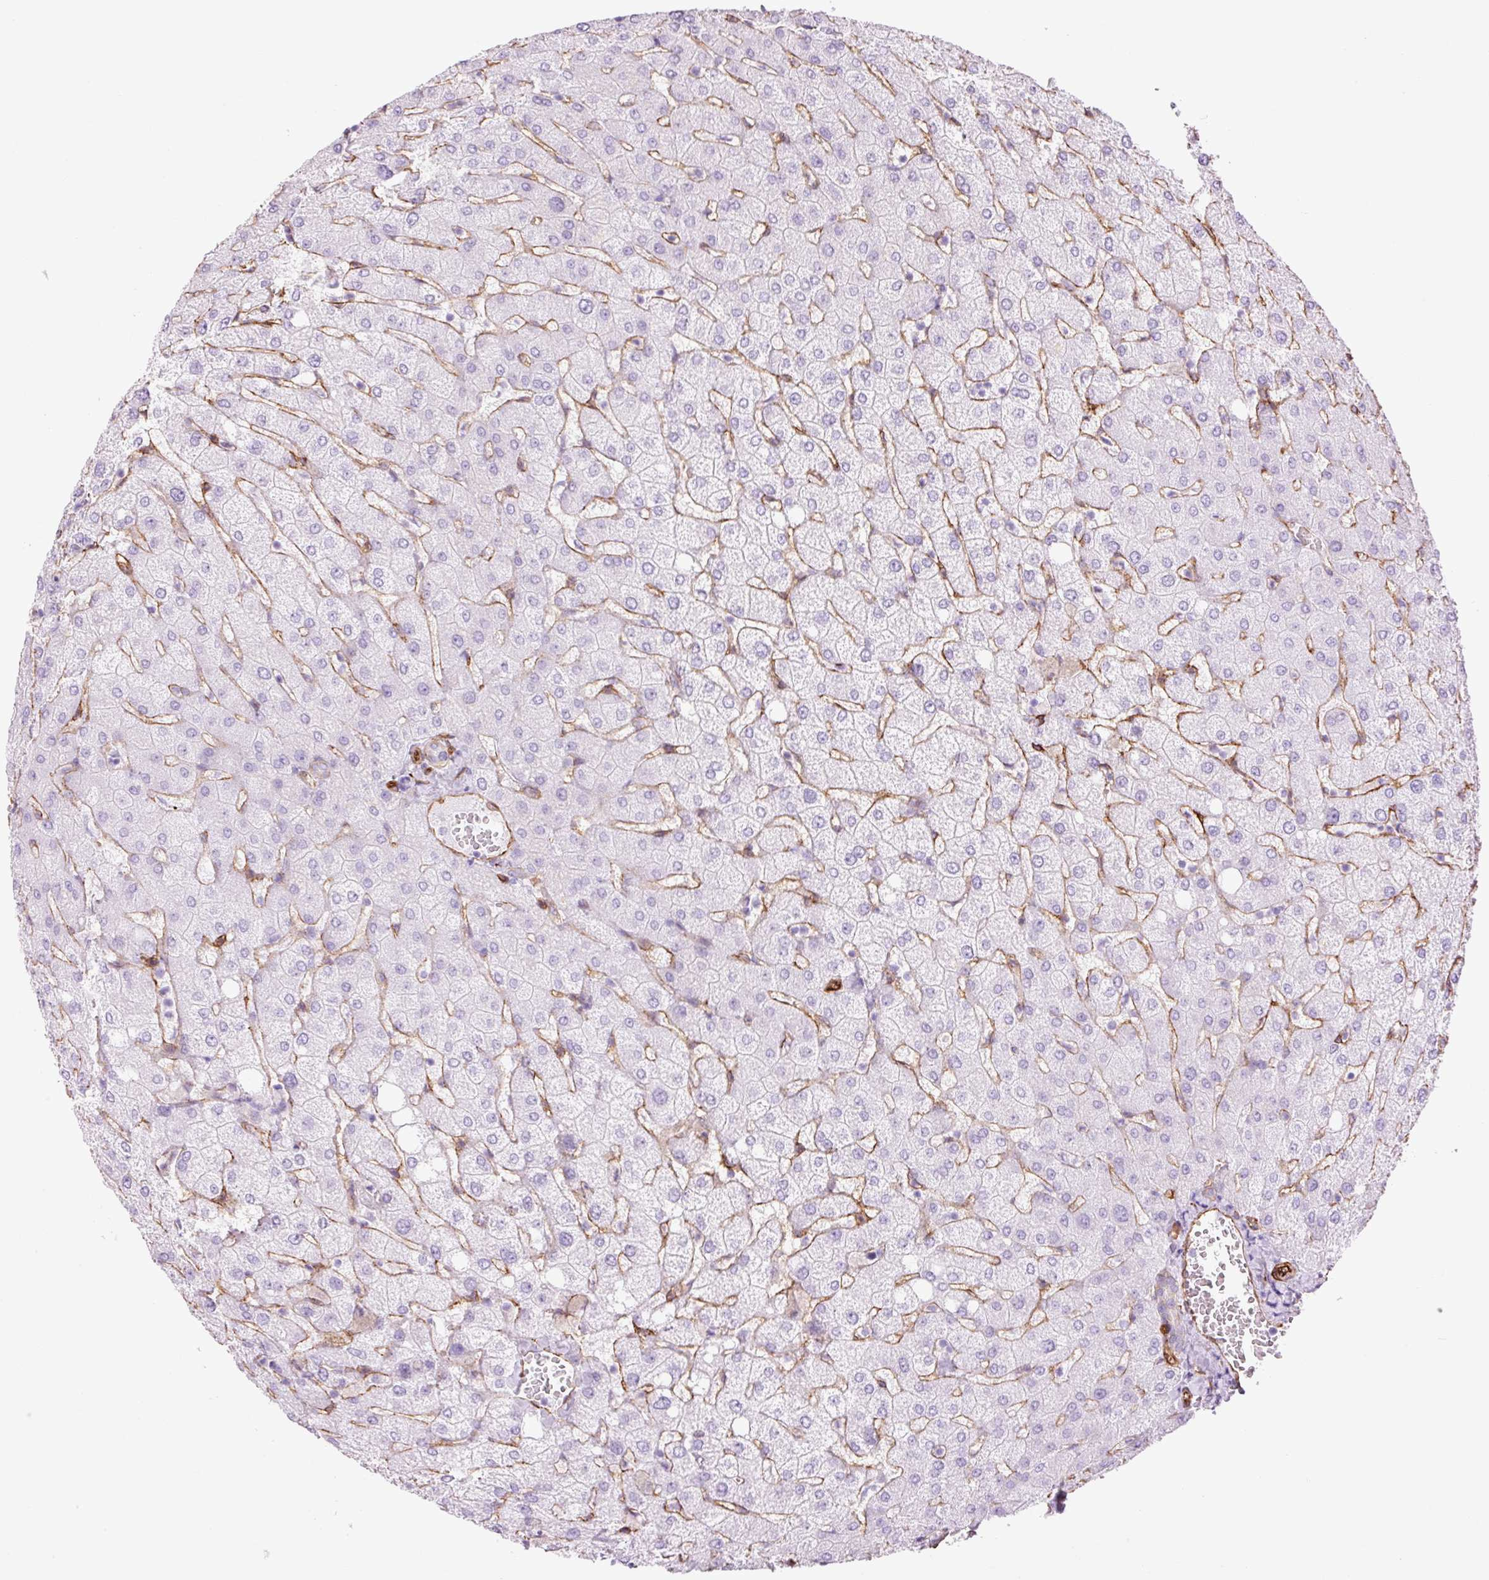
{"staining": {"intensity": "moderate", "quantity": "25%-75%", "location": "cytoplasmic/membranous"}, "tissue": "liver", "cell_type": "Cholangiocytes", "image_type": "normal", "snomed": [{"axis": "morphology", "description": "Normal tissue, NOS"}, {"axis": "topography", "description": "Liver"}], "caption": "Protein staining of unremarkable liver shows moderate cytoplasmic/membranous staining in about 25%-75% of cholangiocytes.", "gene": "CAV1", "patient": {"sex": "female", "age": 54}}